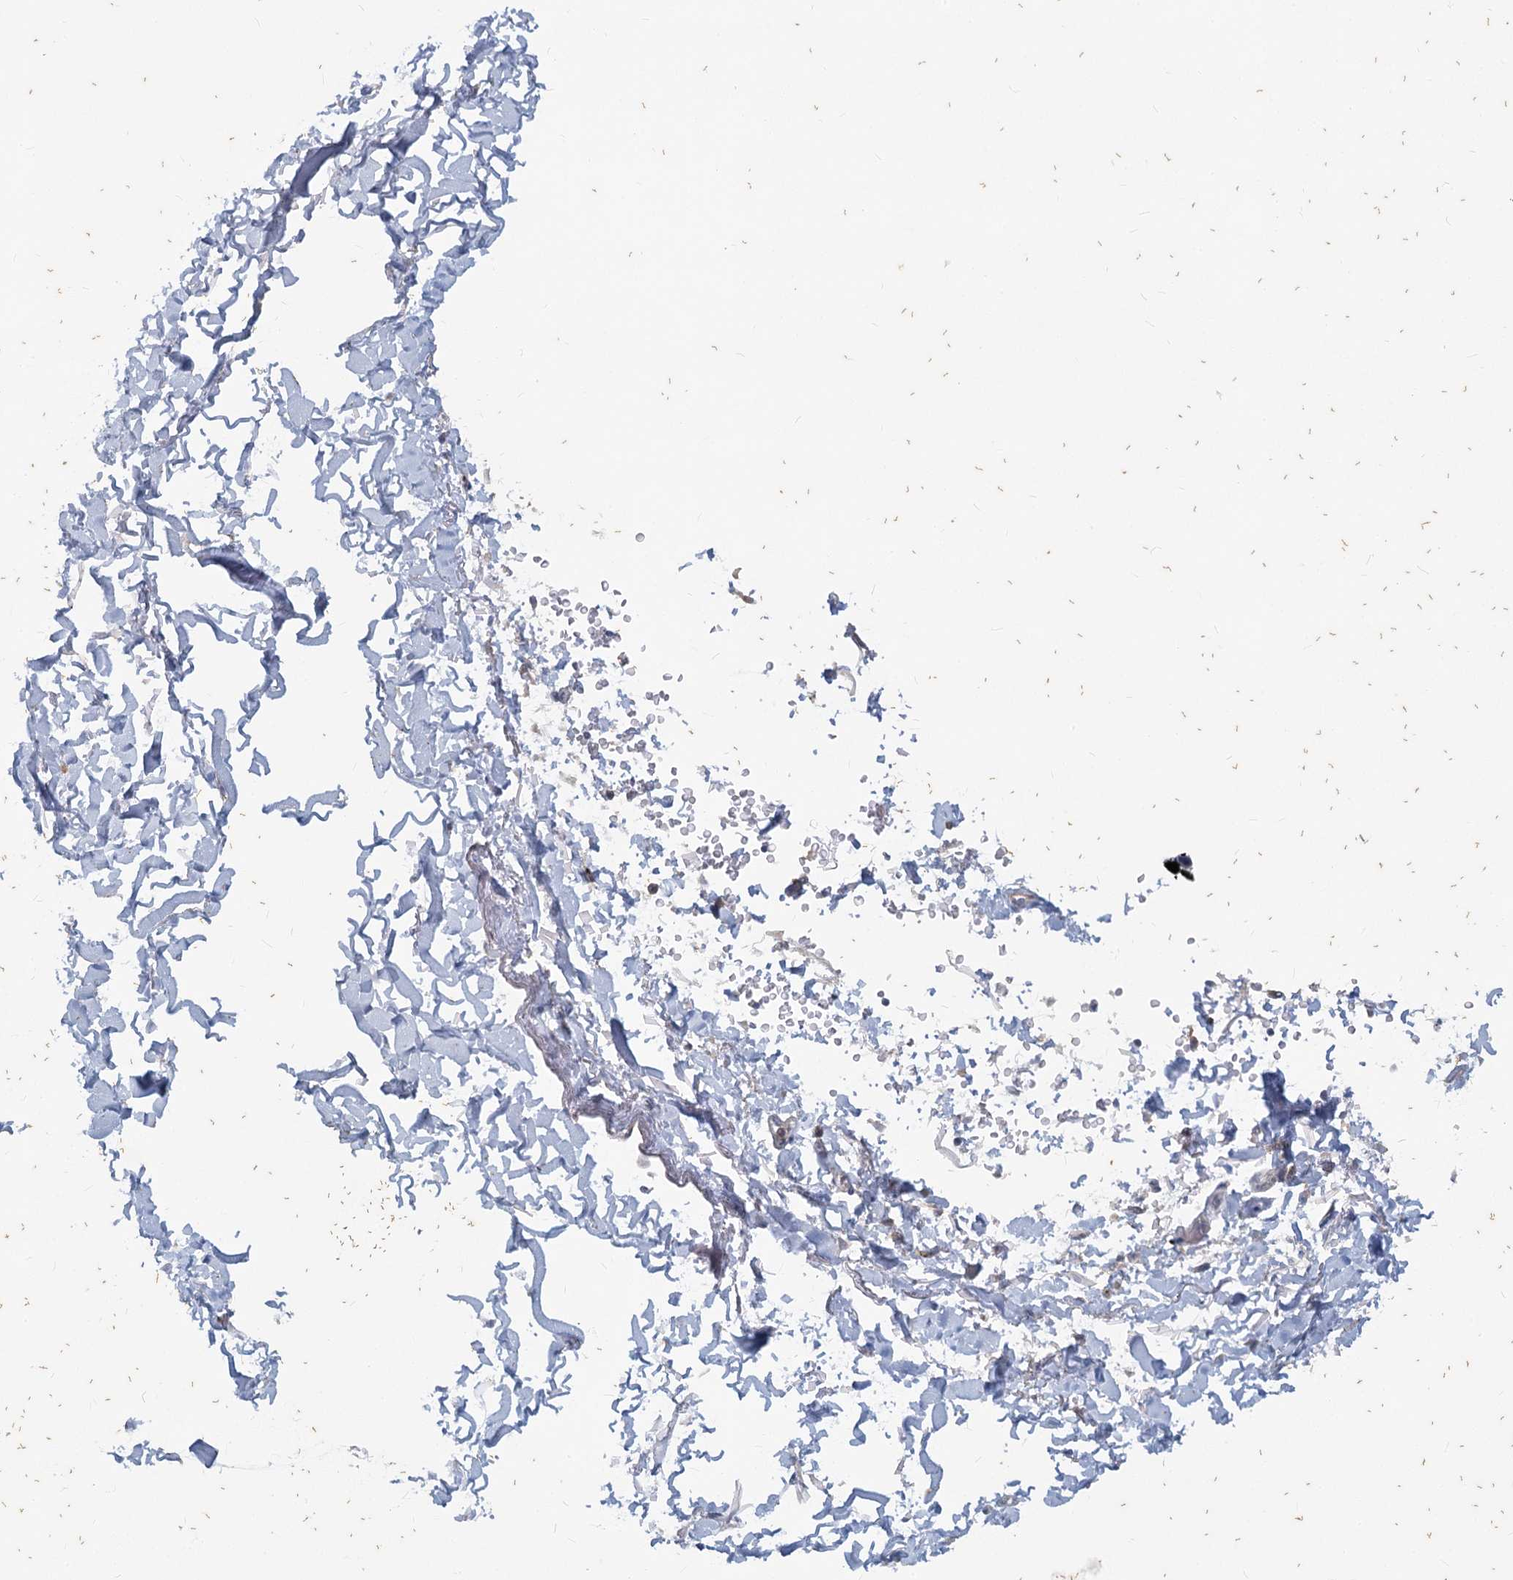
{"staining": {"intensity": "negative", "quantity": "none", "location": "none"}, "tissue": "adipose tissue", "cell_type": "Adipocytes", "image_type": "normal", "snomed": [{"axis": "morphology", "description": "Normal tissue, NOS"}, {"axis": "topography", "description": "Cartilage tissue"}, {"axis": "topography", "description": "Bronchus"}], "caption": "High magnification brightfield microscopy of benign adipose tissue stained with DAB (3,3'-diaminobenzidine) (brown) and counterstained with hematoxylin (blue): adipocytes show no significant expression.", "gene": "SLC9A3", "patient": {"sex": "female", "age": 73}}